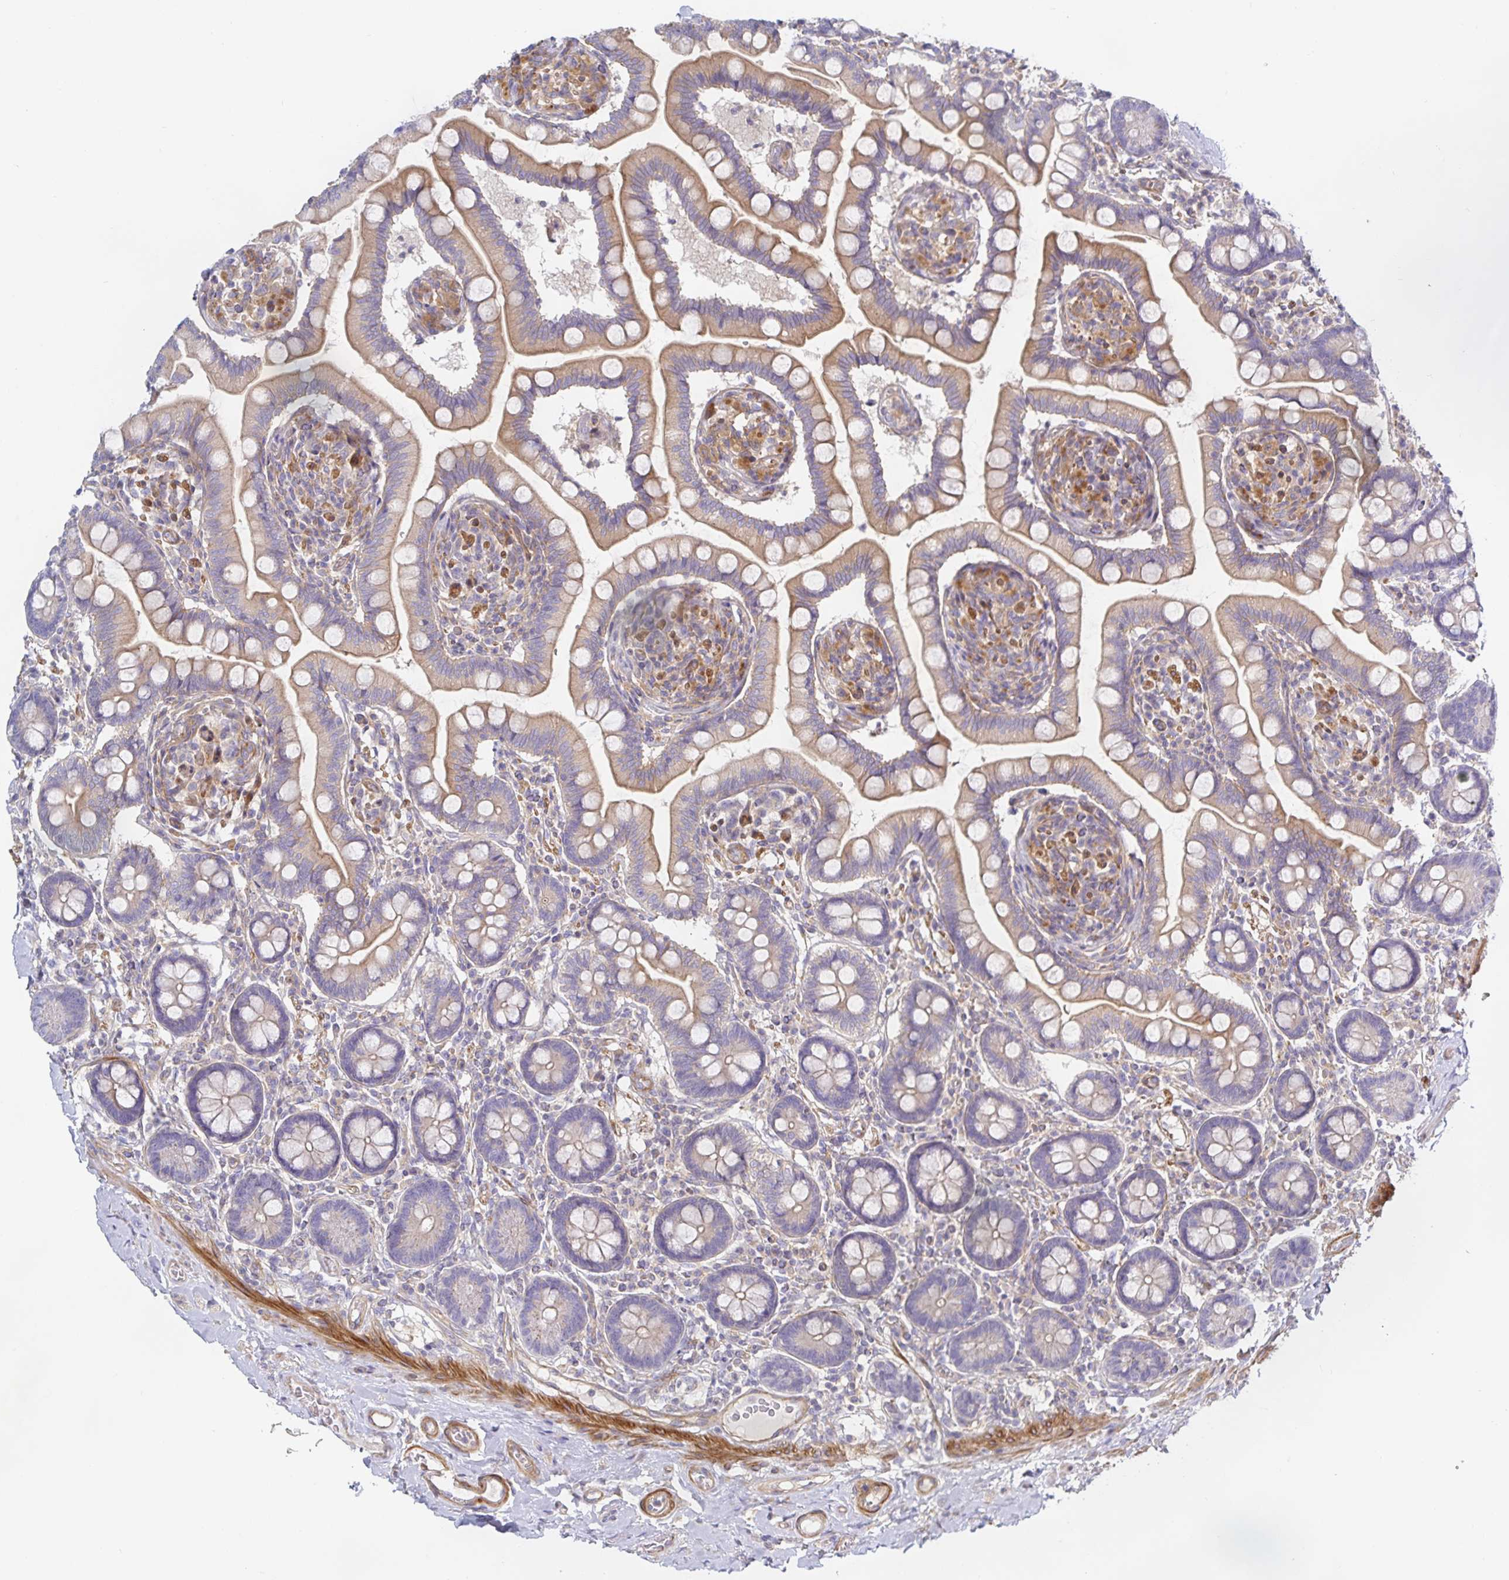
{"staining": {"intensity": "weak", "quantity": "25%-75%", "location": "cytoplasmic/membranous"}, "tissue": "small intestine", "cell_type": "Glandular cells", "image_type": "normal", "snomed": [{"axis": "morphology", "description": "Normal tissue, NOS"}, {"axis": "topography", "description": "Small intestine"}], "caption": "This image exhibits immunohistochemistry staining of normal human small intestine, with low weak cytoplasmic/membranous staining in about 25%-75% of glandular cells.", "gene": "METTL22", "patient": {"sex": "female", "age": 64}}